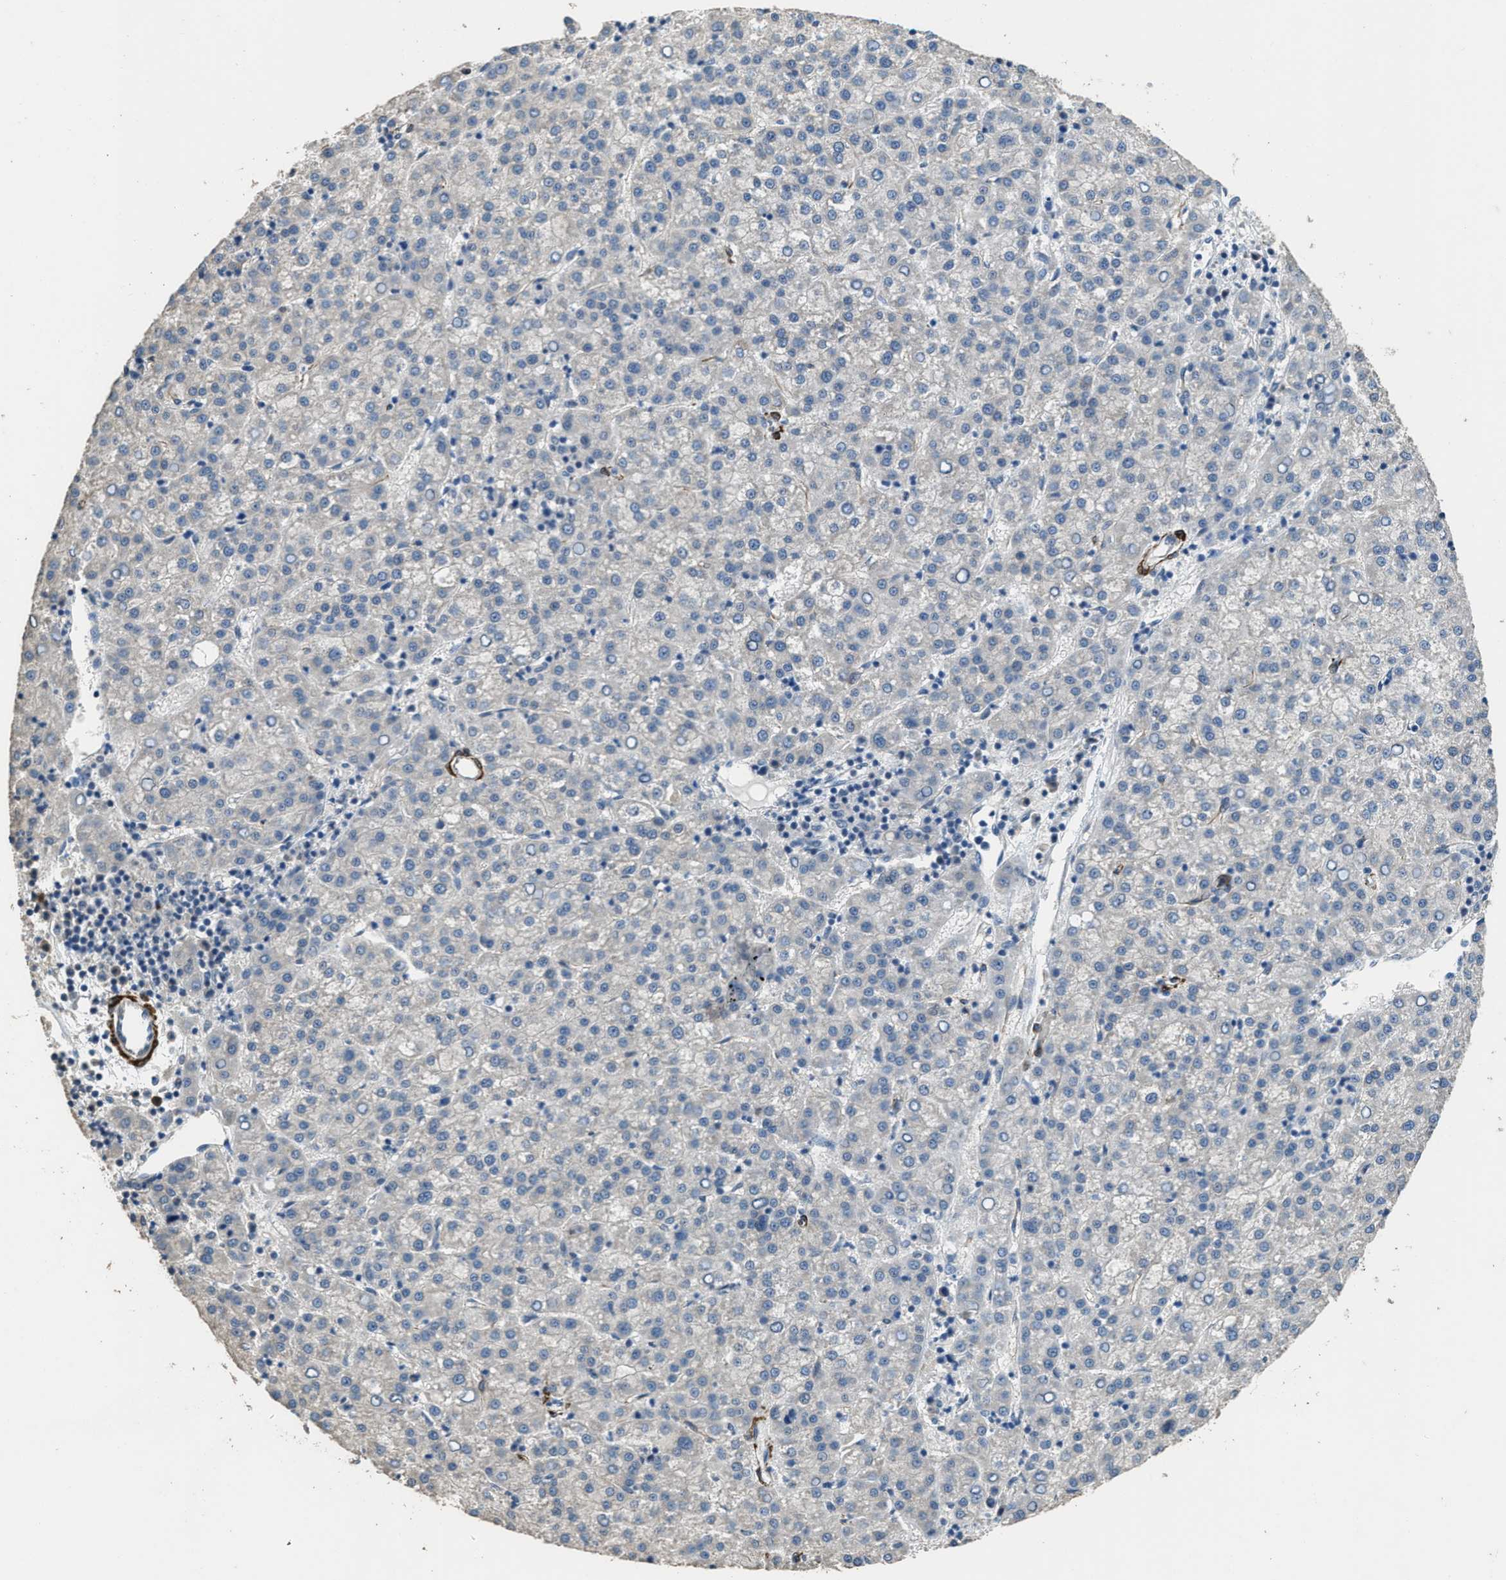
{"staining": {"intensity": "negative", "quantity": "none", "location": "none"}, "tissue": "liver cancer", "cell_type": "Tumor cells", "image_type": "cancer", "snomed": [{"axis": "morphology", "description": "Carcinoma, Hepatocellular, NOS"}, {"axis": "topography", "description": "Liver"}], "caption": "An immunohistochemistry (IHC) micrograph of hepatocellular carcinoma (liver) is shown. There is no staining in tumor cells of hepatocellular carcinoma (liver).", "gene": "SYNM", "patient": {"sex": "female", "age": 58}}